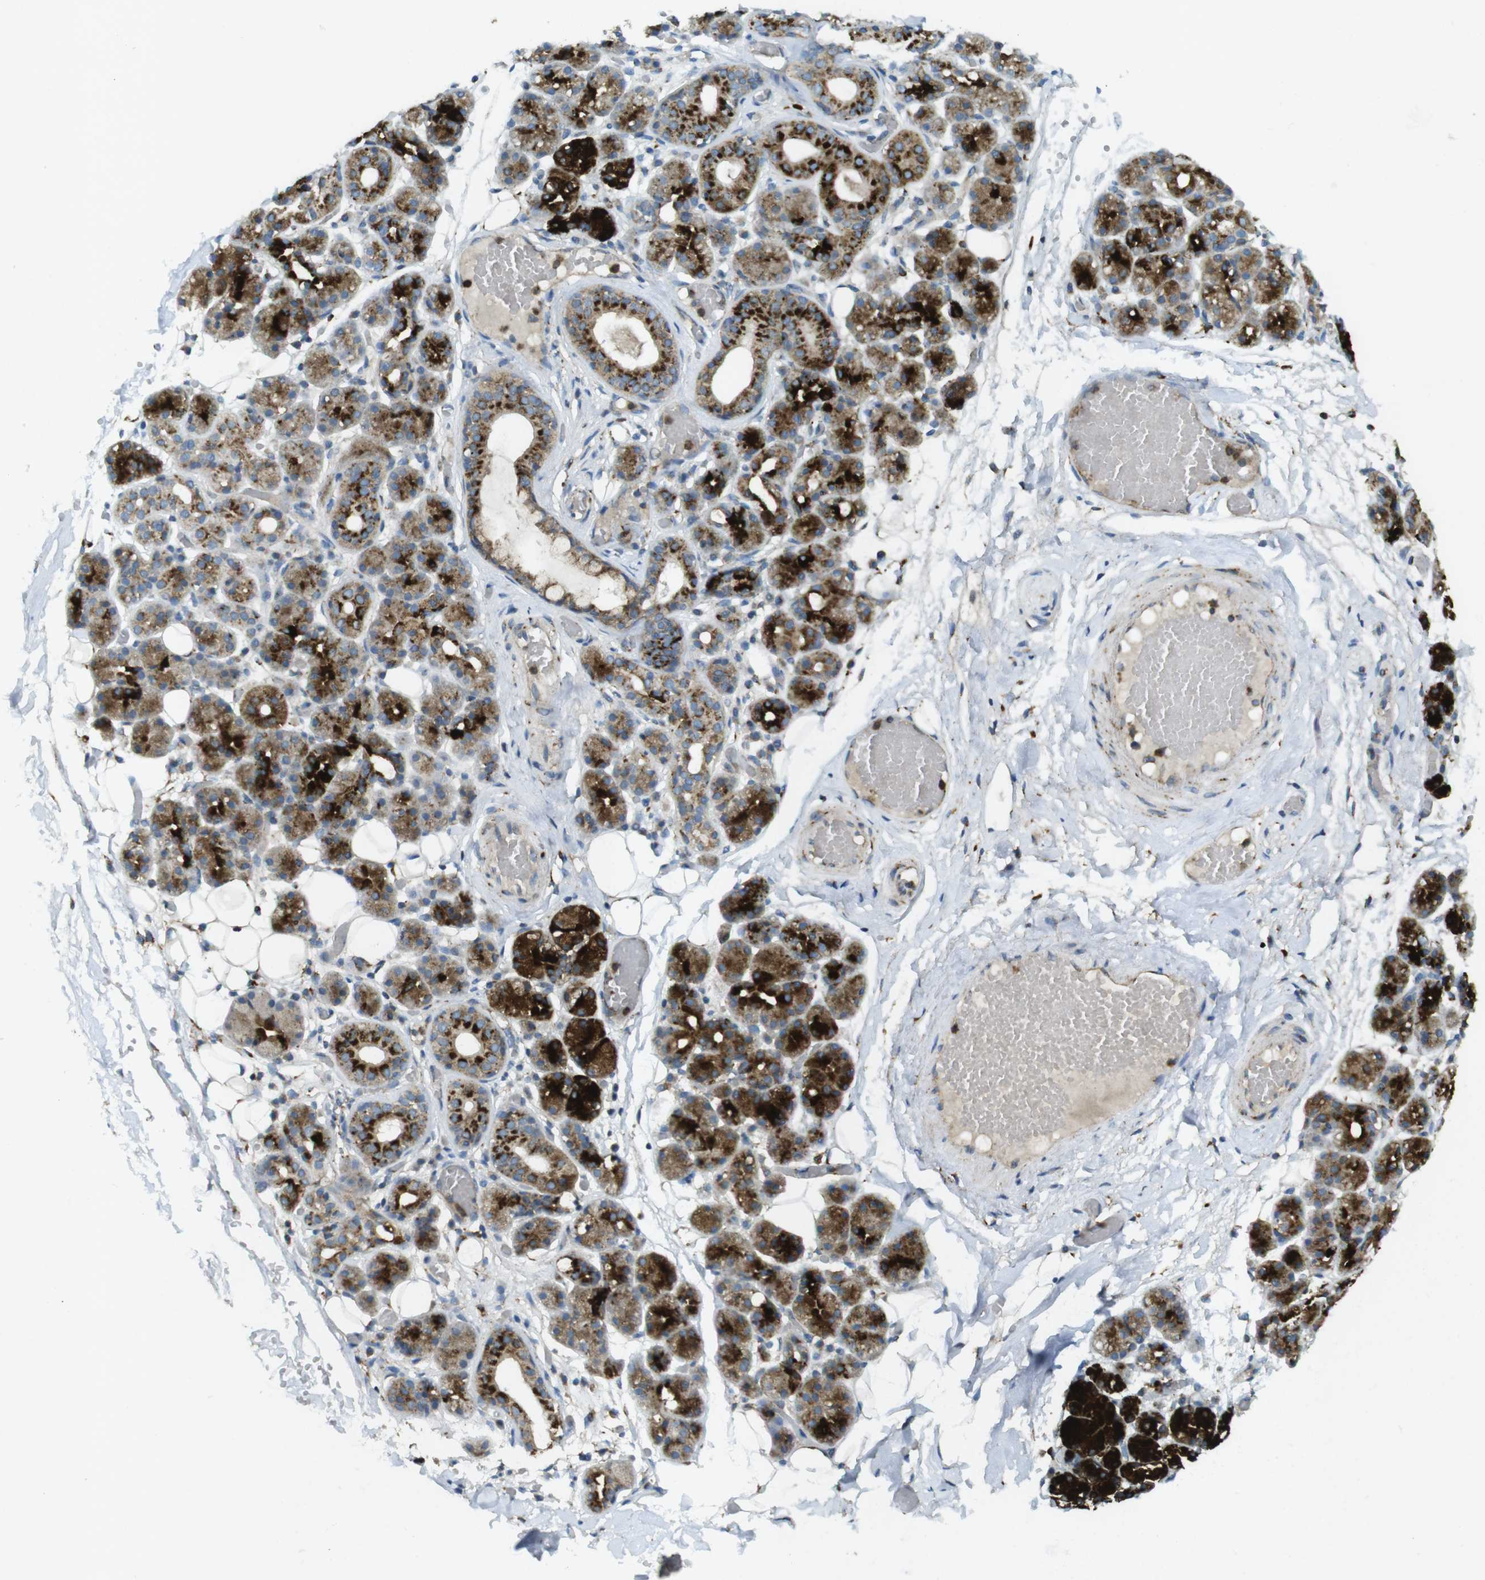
{"staining": {"intensity": "strong", "quantity": ">75%", "location": "cytoplasmic/membranous"}, "tissue": "salivary gland", "cell_type": "Glandular cells", "image_type": "normal", "snomed": [{"axis": "morphology", "description": "Normal tissue, NOS"}, {"axis": "topography", "description": "Salivary gland"}], "caption": "Immunohistochemical staining of benign human salivary gland reveals >75% levels of strong cytoplasmic/membranous protein positivity in approximately >75% of glandular cells.", "gene": "LAMP1", "patient": {"sex": "male", "age": 63}}